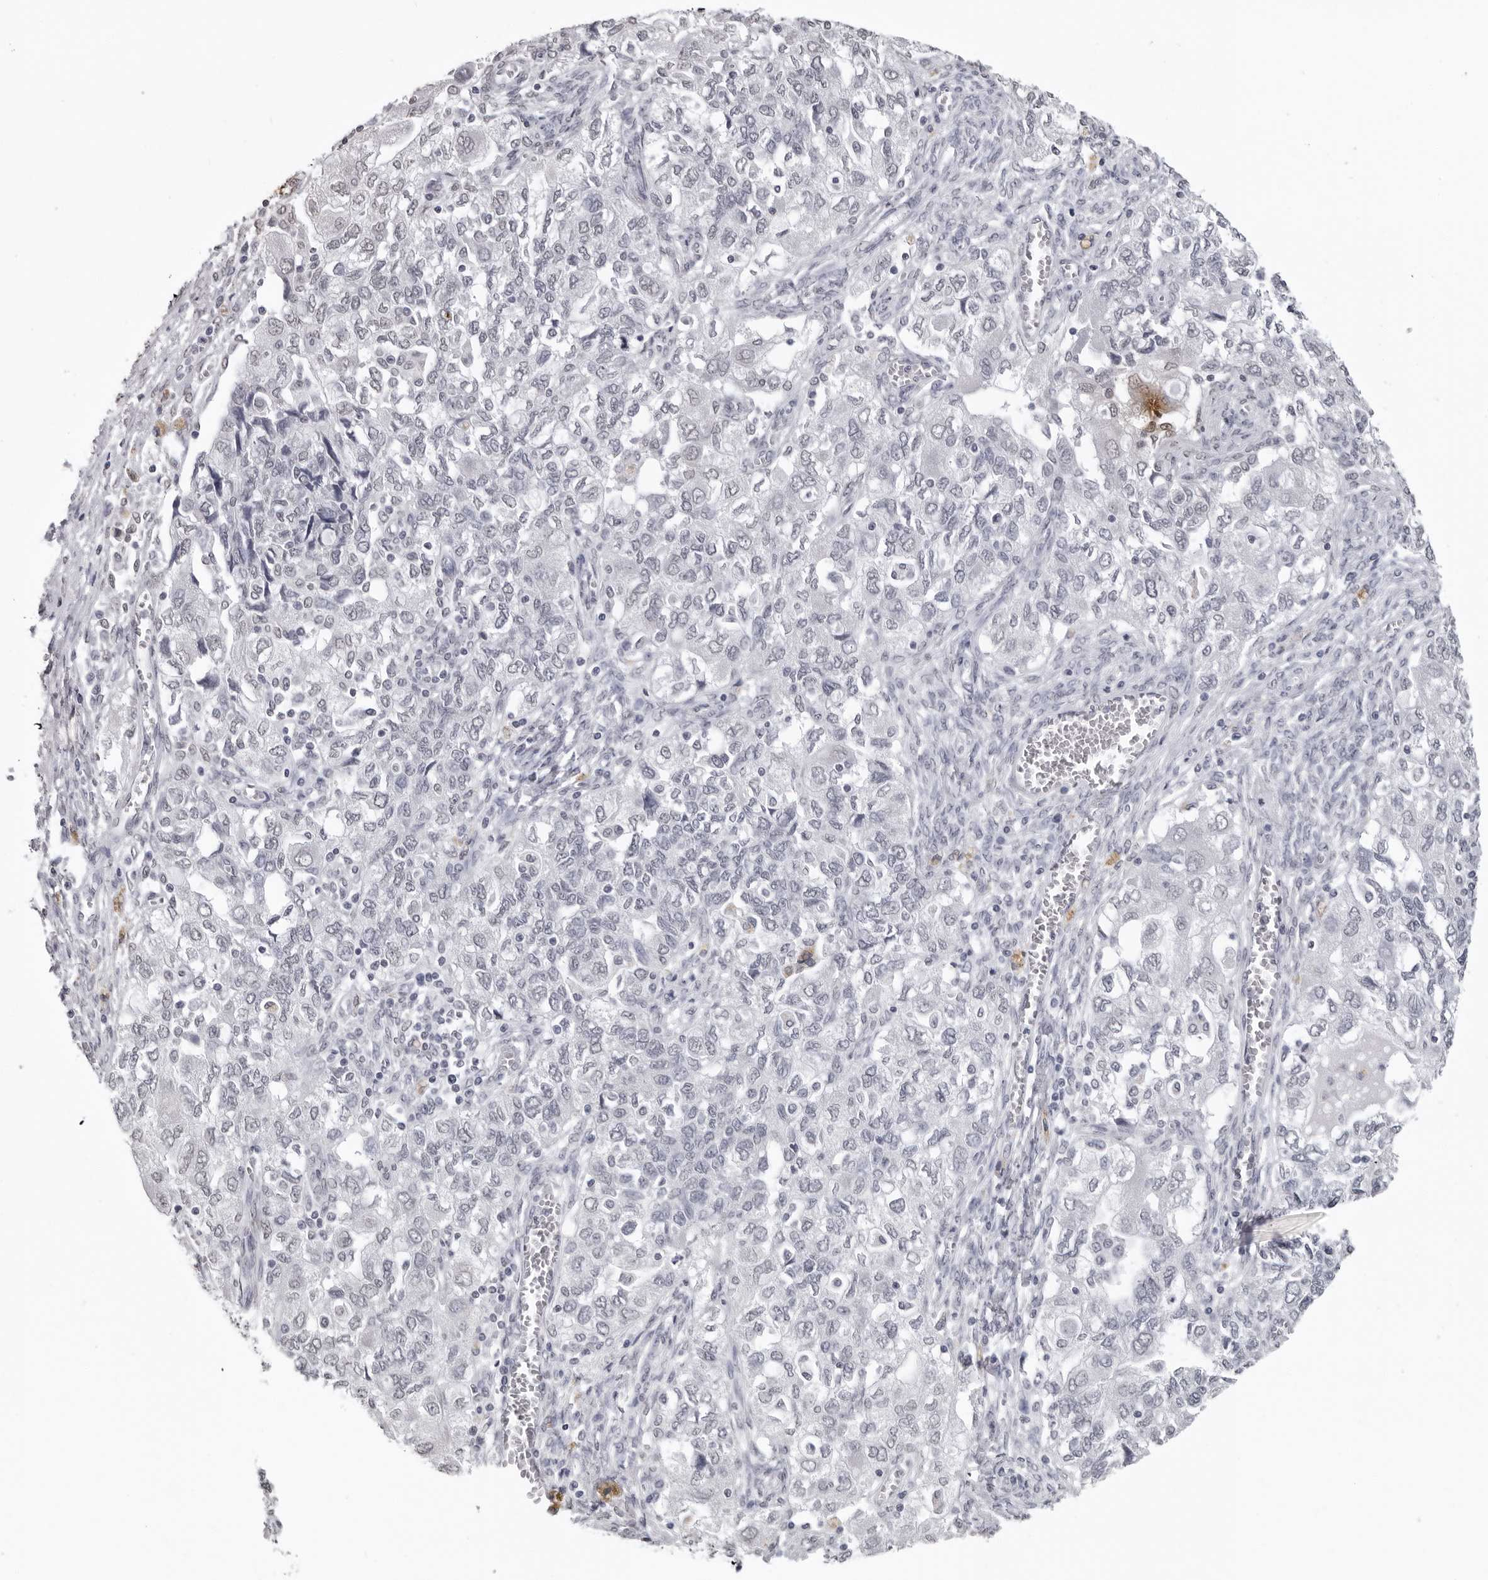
{"staining": {"intensity": "negative", "quantity": "none", "location": "none"}, "tissue": "ovarian cancer", "cell_type": "Tumor cells", "image_type": "cancer", "snomed": [{"axis": "morphology", "description": "Carcinoma, NOS"}, {"axis": "morphology", "description": "Cystadenocarcinoma, serous, NOS"}, {"axis": "topography", "description": "Ovary"}], "caption": "High power microscopy micrograph of an immunohistochemistry (IHC) photomicrograph of serous cystadenocarcinoma (ovarian), revealing no significant positivity in tumor cells.", "gene": "HEPACAM", "patient": {"sex": "female", "age": 69}}